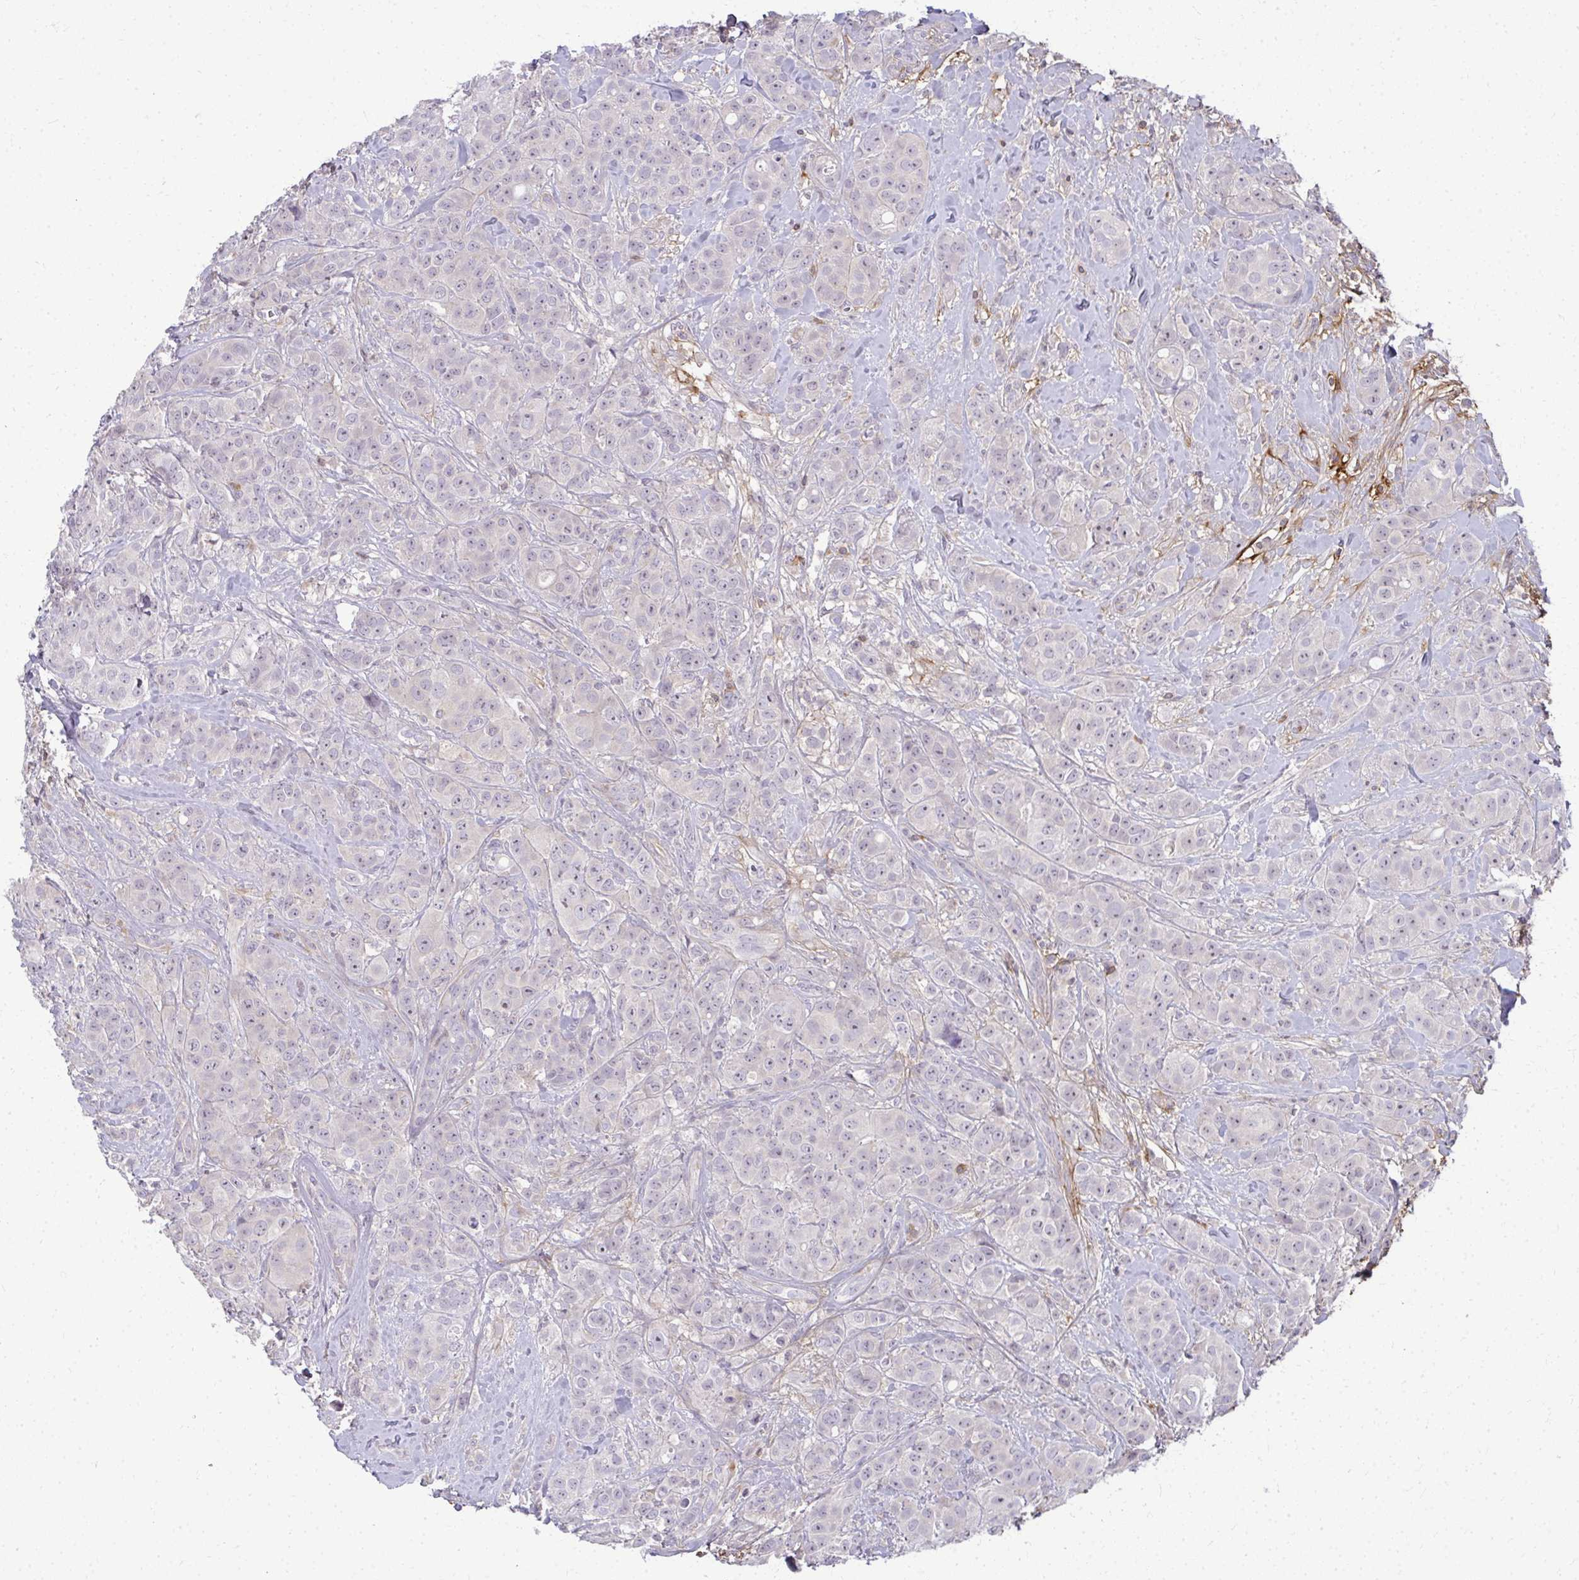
{"staining": {"intensity": "negative", "quantity": "none", "location": "none"}, "tissue": "breast cancer", "cell_type": "Tumor cells", "image_type": "cancer", "snomed": [{"axis": "morphology", "description": "Normal tissue, NOS"}, {"axis": "morphology", "description": "Duct carcinoma"}, {"axis": "topography", "description": "Breast"}], "caption": "This is an immunohistochemistry image of human breast cancer (intraductal carcinoma). There is no positivity in tumor cells.", "gene": "AP5M1", "patient": {"sex": "female", "age": 43}}